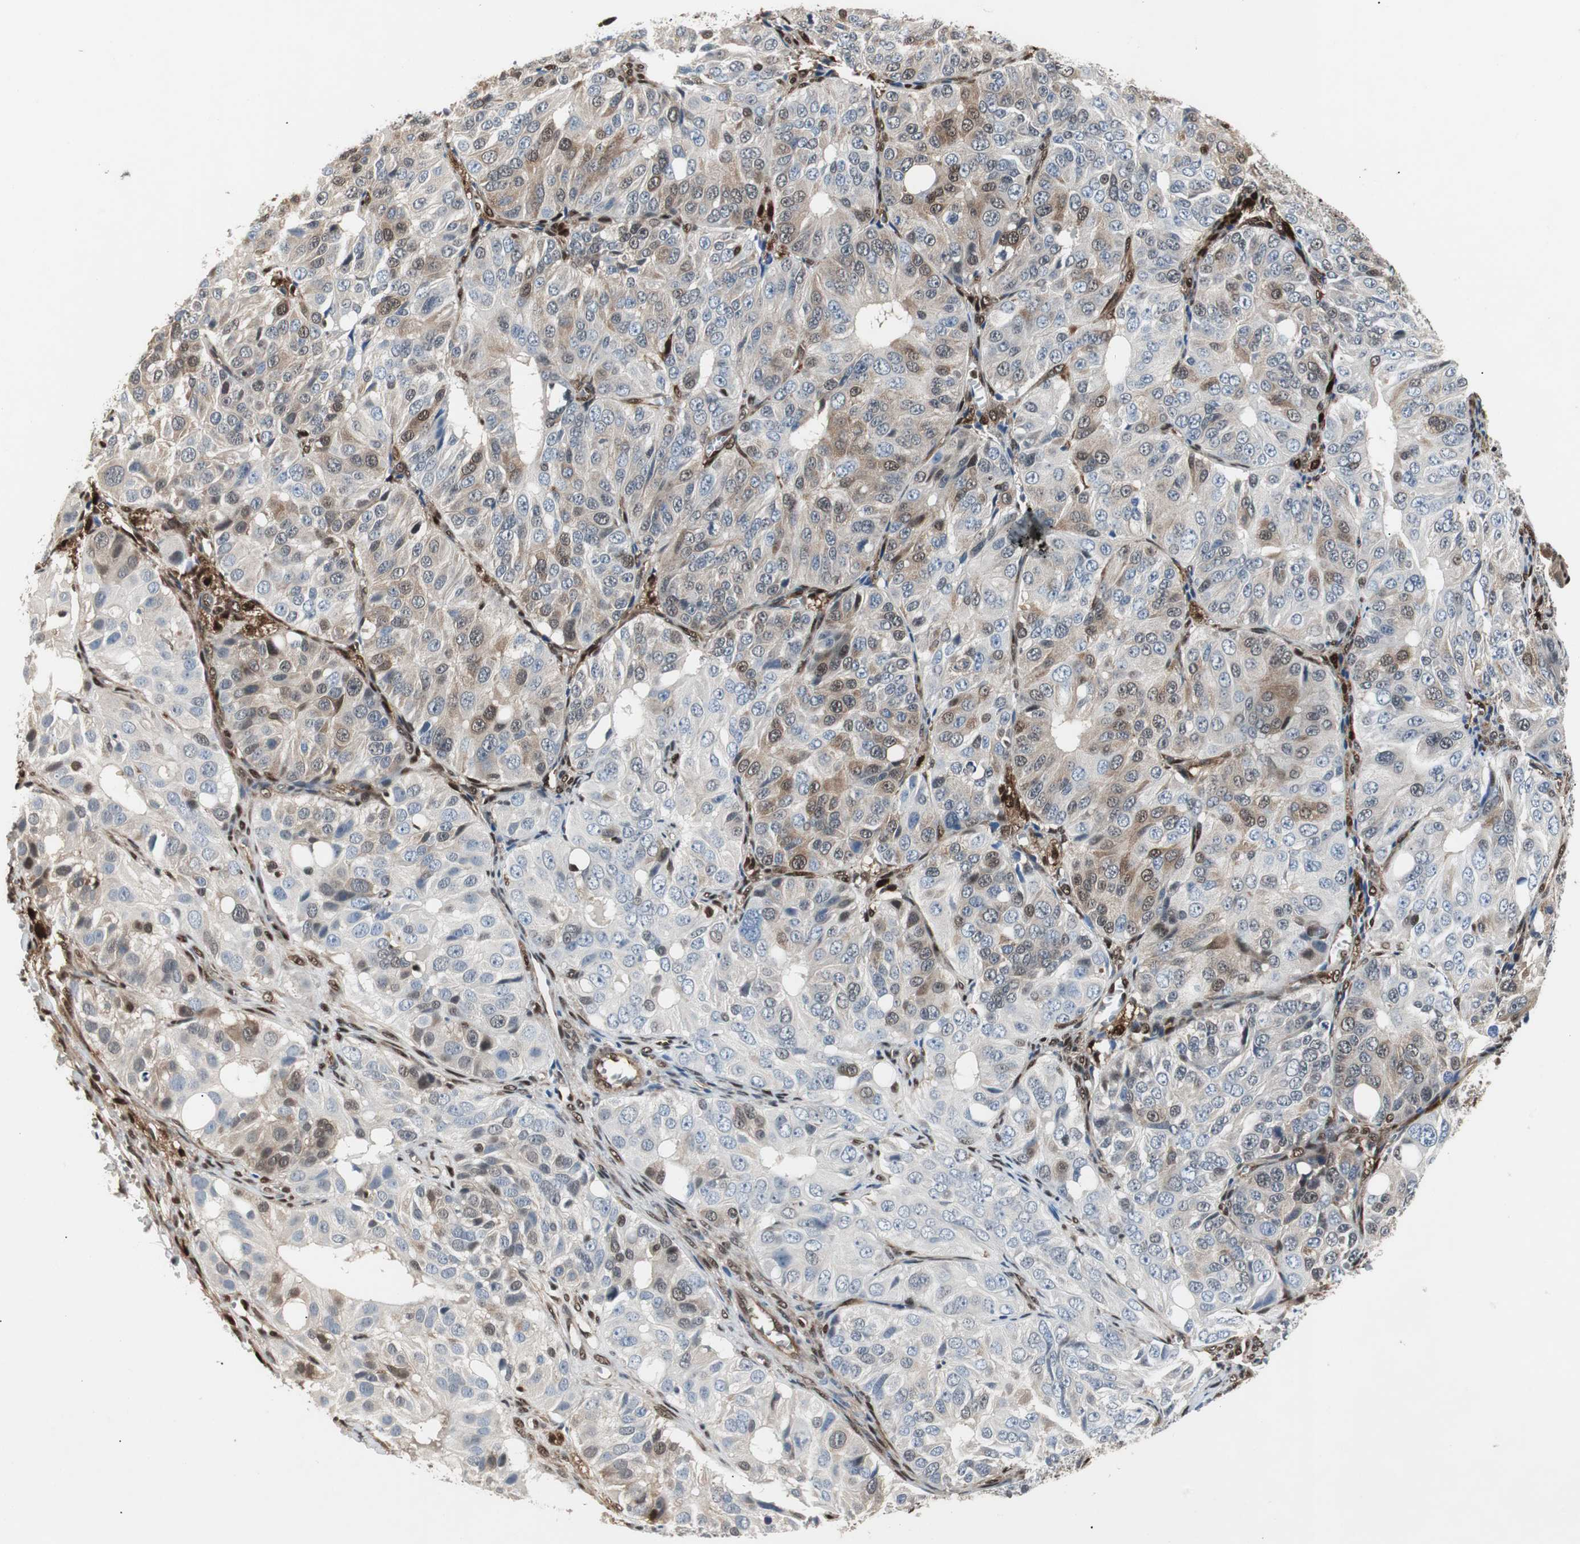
{"staining": {"intensity": "weak", "quantity": "25%-75%", "location": "cytoplasmic/membranous,nuclear"}, "tissue": "ovarian cancer", "cell_type": "Tumor cells", "image_type": "cancer", "snomed": [{"axis": "morphology", "description": "Carcinoma, endometroid"}, {"axis": "topography", "description": "Ovary"}], "caption": "Immunohistochemistry histopathology image of ovarian cancer stained for a protein (brown), which displays low levels of weak cytoplasmic/membranous and nuclear positivity in approximately 25%-75% of tumor cells.", "gene": "ACLY", "patient": {"sex": "female", "age": 51}}